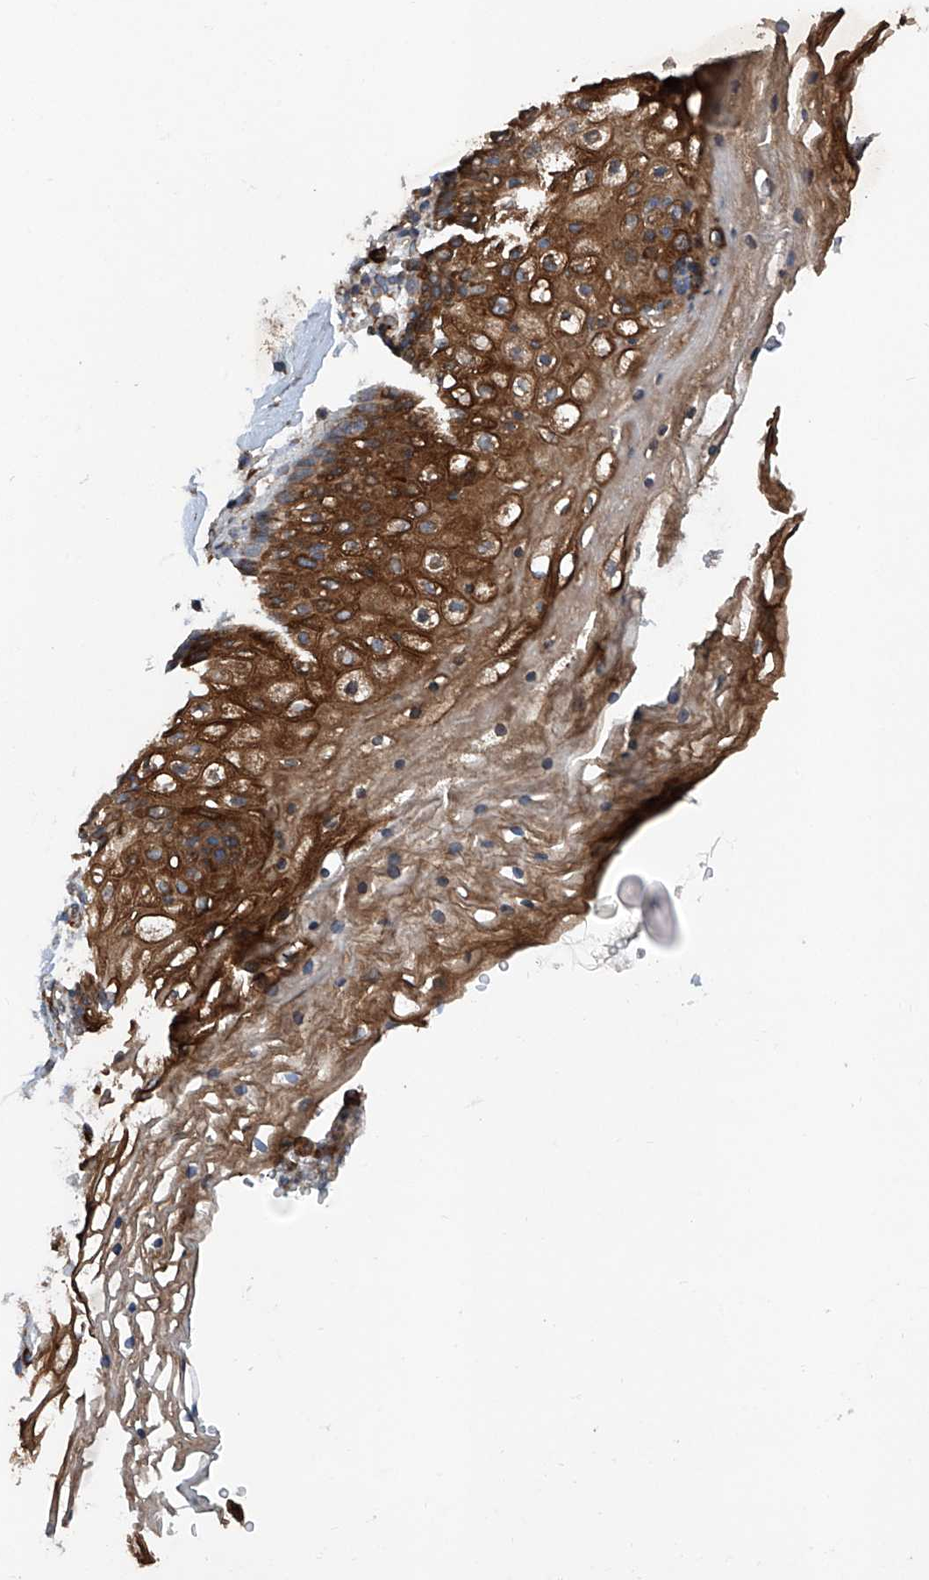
{"staining": {"intensity": "strong", "quantity": ">75%", "location": "cytoplasmic/membranous"}, "tissue": "vagina", "cell_type": "Squamous epithelial cells", "image_type": "normal", "snomed": [{"axis": "morphology", "description": "Normal tissue, NOS"}, {"axis": "topography", "description": "Vagina"}], "caption": "A photomicrograph of human vagina stained for a protein exhibits strong cytoplasmic/membranous brown staining in squamous epithelial cells. The protein of interest is shown in brown color, while the nuclei are stained blue.", "gene": "ASCC3", "patient": {"sex": "female", "age": 60}}